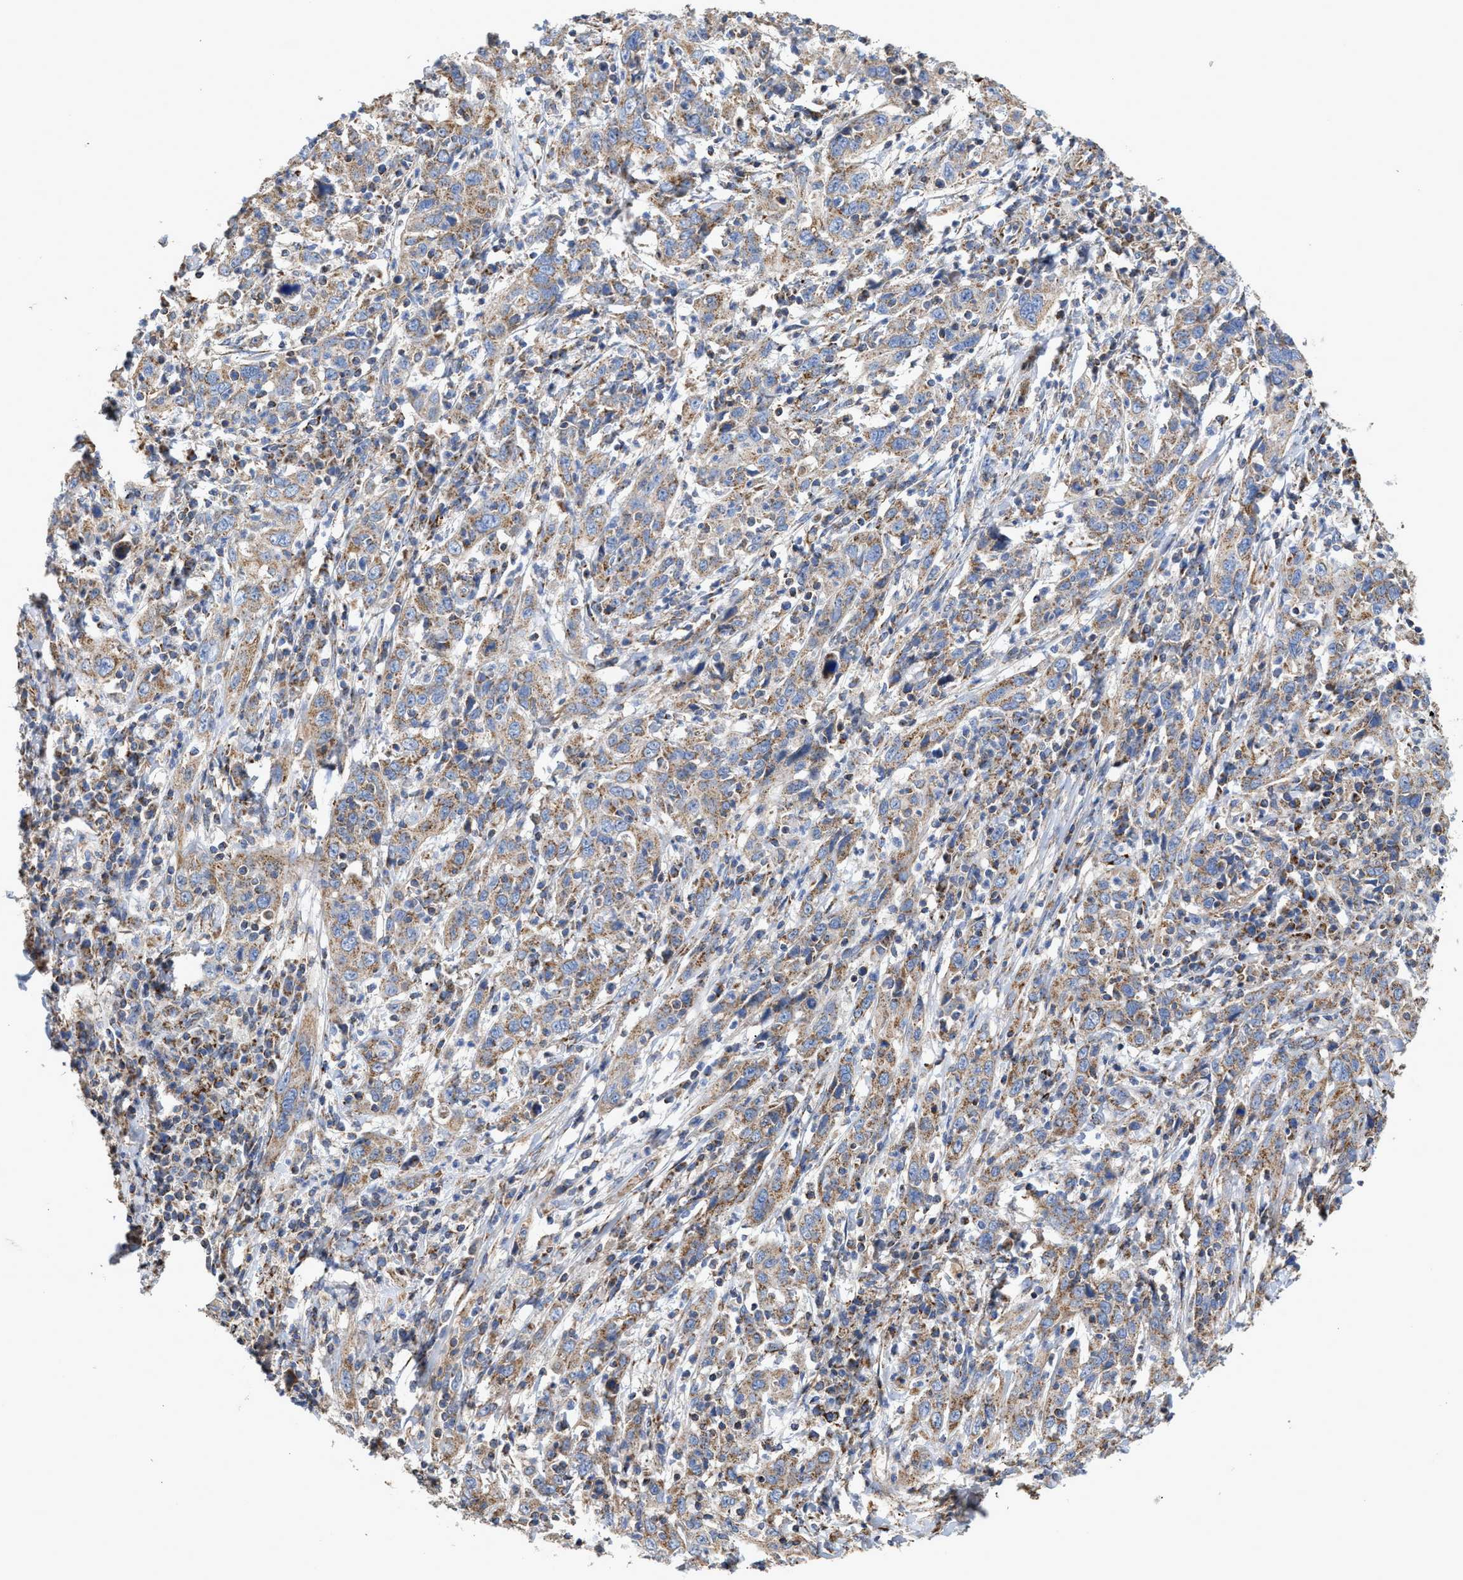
{"staining": {"intensity": "moderate", "quantity": ">75%", "location": "cytoplasmic/membranous"}, "tissue": "cervical cancer", "cell_type": "Tumor cells", "image_type": "cancer", "snomed": [{"axis": "morphology", "description": "Squamous cell carcinoma, NOS"}, {"axis": "topography", "description": "Cervix"}], "caption": "Protein staining of cervical cancer tissue exhibits moderate cytoplasmic/membranous expression in about >75% of tumor cells. (DAB = brown stain, brightfield microscopy at high magnification).", "gene": "MECR", "patient": {"sex": "female", "age": 46}}